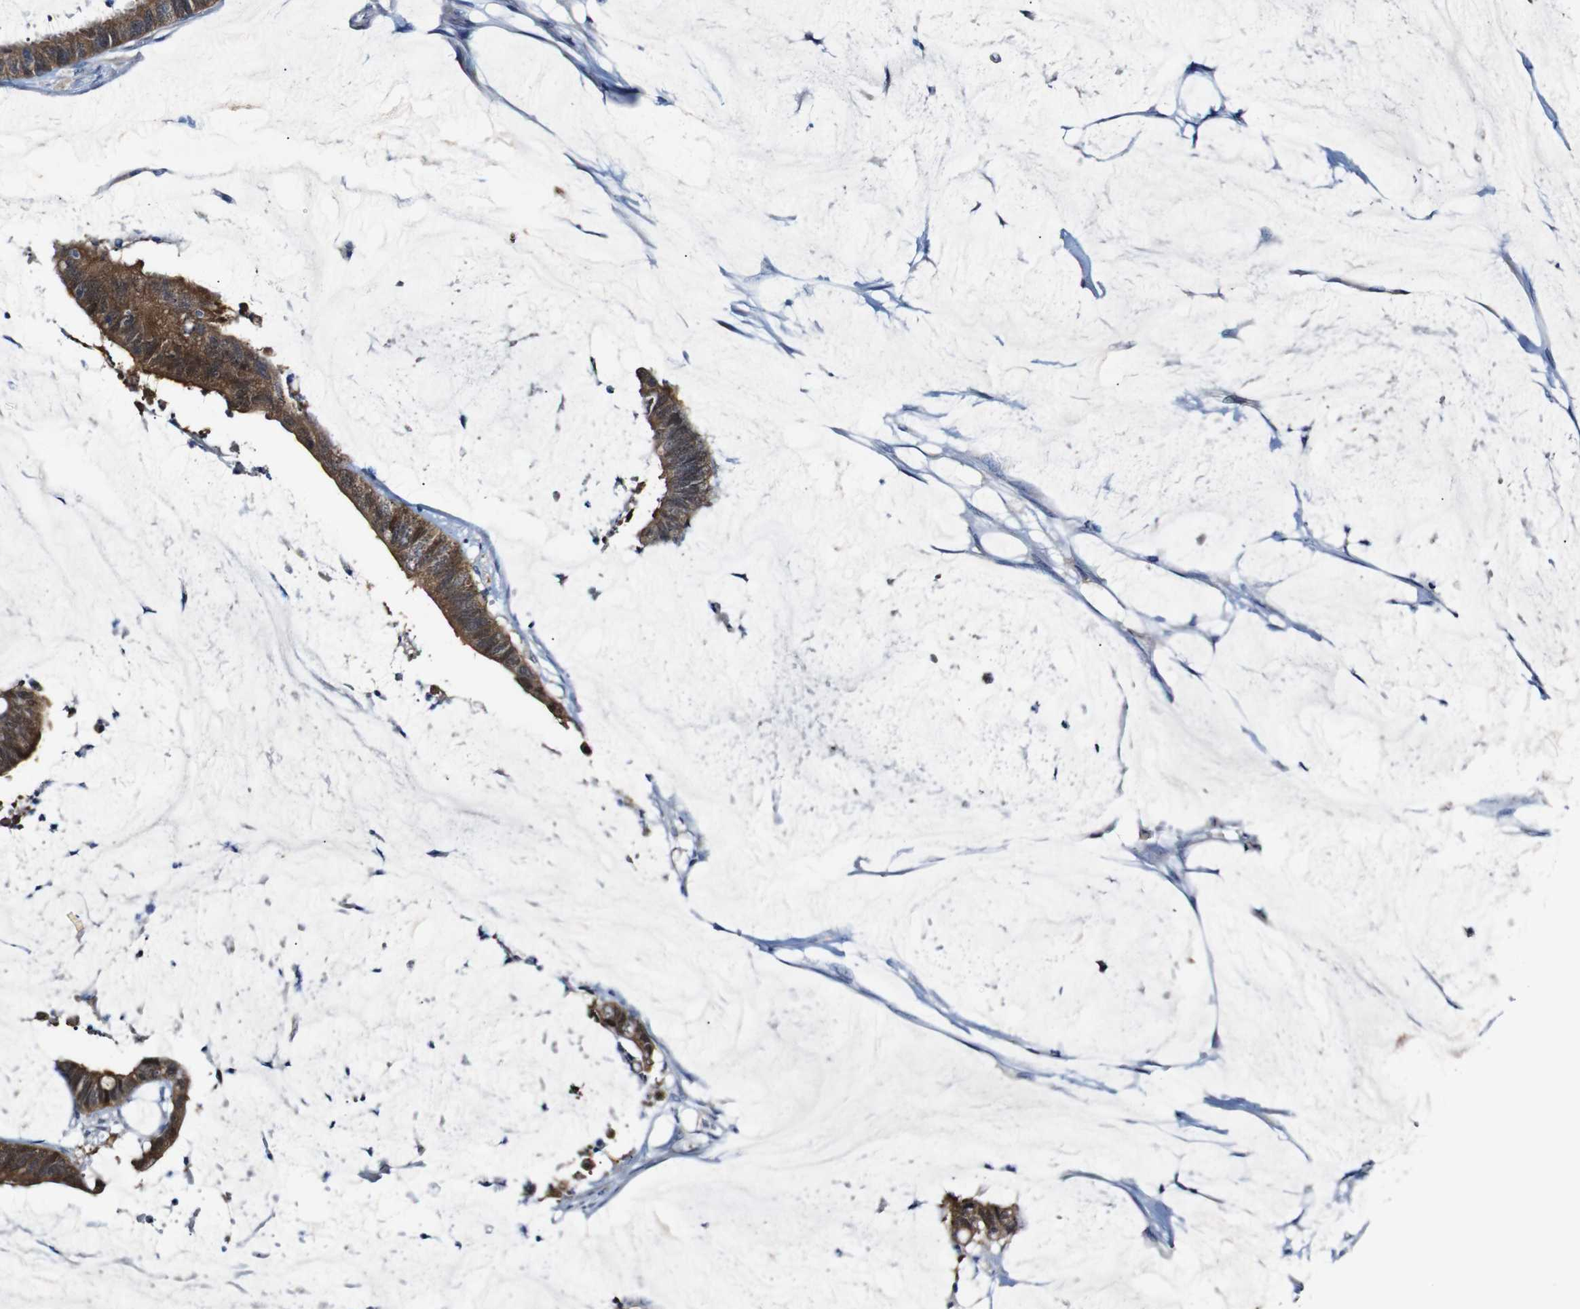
{"staining": {"intensity": "strong", "quantity": ">75%", "location": "cytoplasmic/membranous"}, "tissue": "colorectal cancer", "cell_type": "Tumor cells", "image_type": "cancer", "snomed": [{"axis": "morphology", "description": "Adenocarcinoma, NOS"}, {"axis": "topography", "description": "Rectum"}], "caption": "Adenocarcinoma (colorectal) stained for a protein shows strong cytoplasmic/membranous positivity in tumor cells.", "gene": "TBC1D32", "patient": {"sex": "female", "age": 66}}